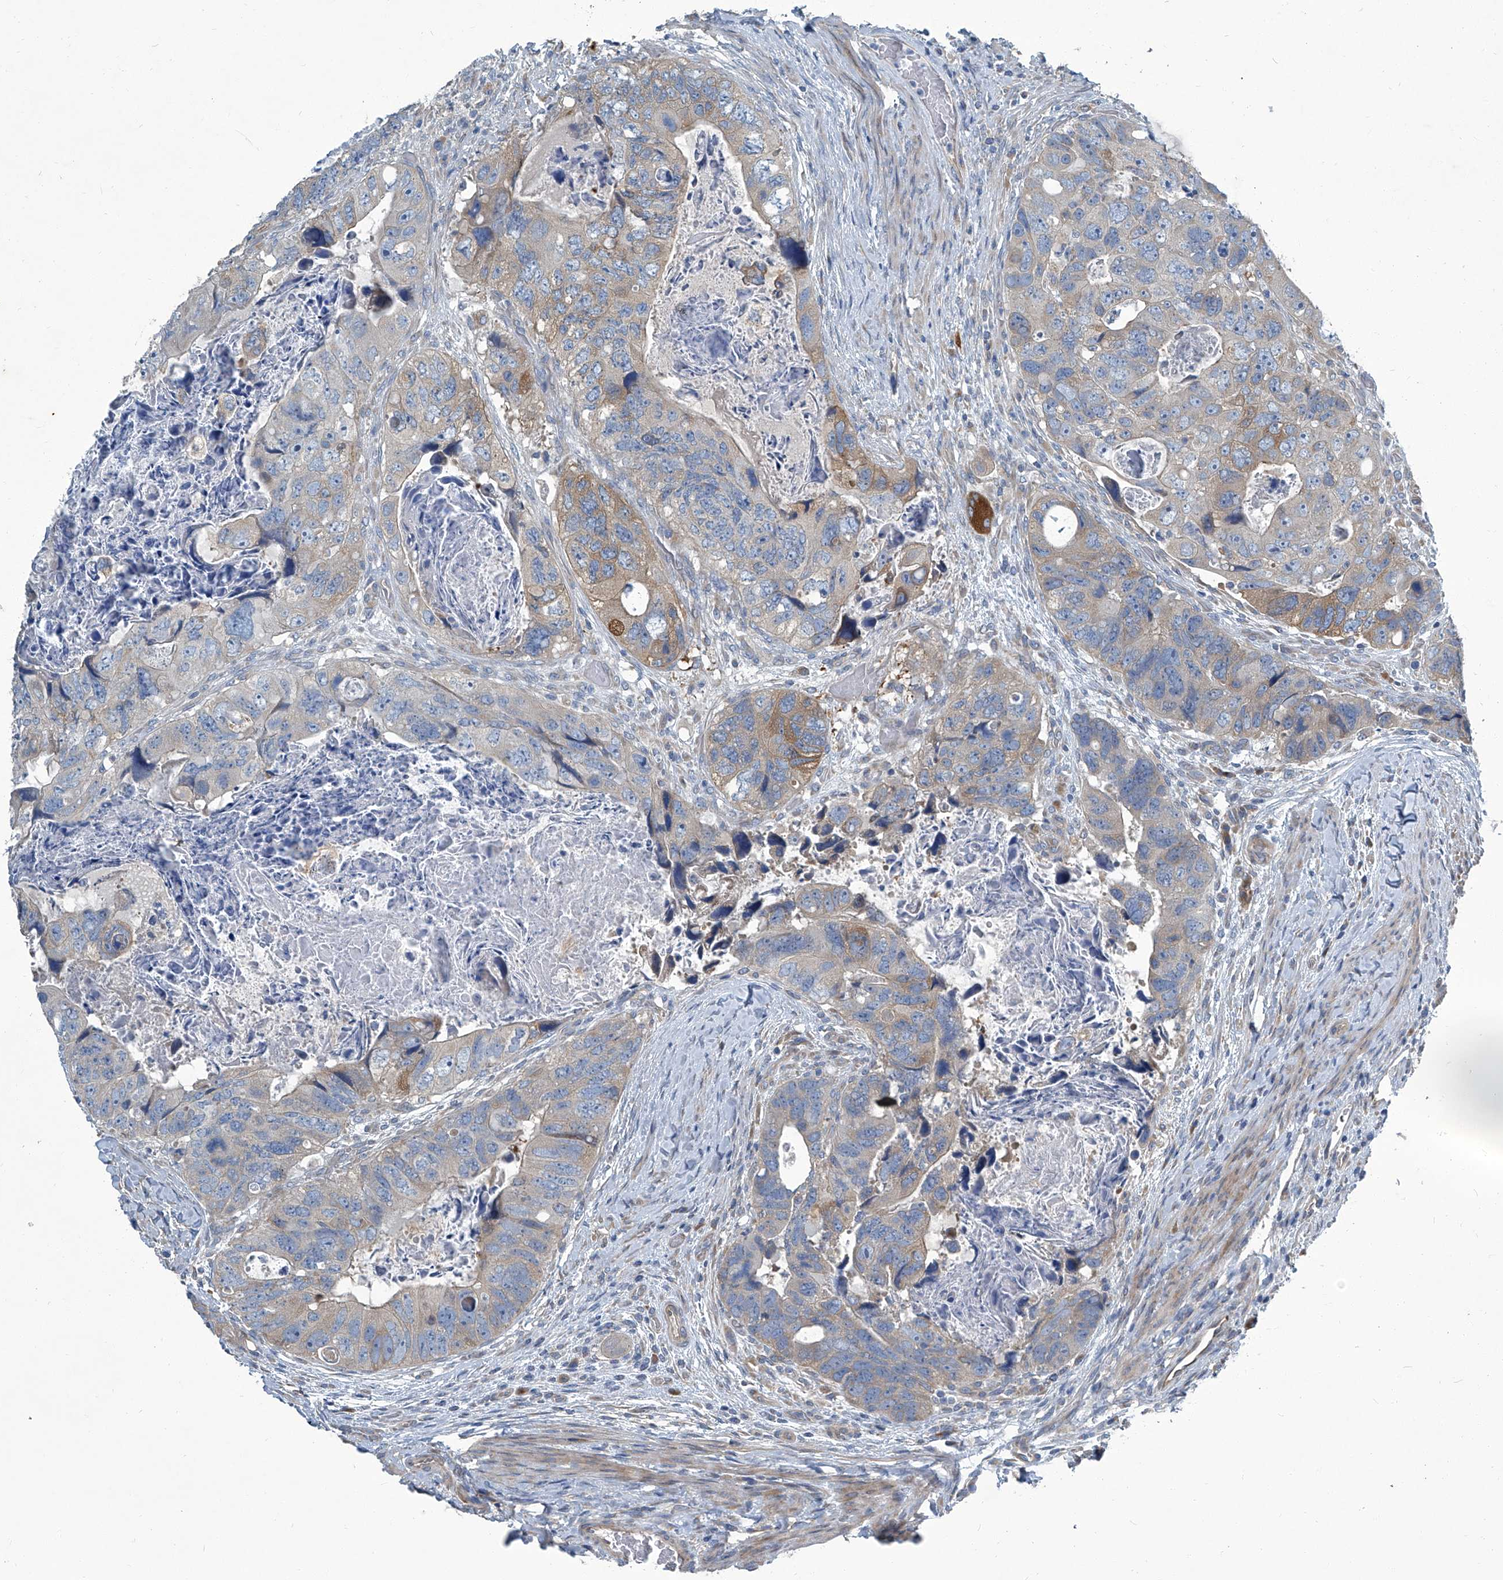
{"staining": {"intensity": "moderate", "quantity": "<25%", "location": "cytoplasmic/membranous"}, "tissue": "colorectal cancer", "cell_type": "Tumor cells", "image_type": "cancer", "snomed": [{"axis": "morphology", "description": "Adenocarcinoma, NOS"}, {"axis": "topography", "description": "Rectum"}], "caption": "Colorectal cancer was stained to show a protein in brown. There is low levels of moderate cytoplasmic/membranous staining in approximately <25% of tumor cells.", "gene": "SLC26A11", "patient": {"sex": "male", "age": 59}}